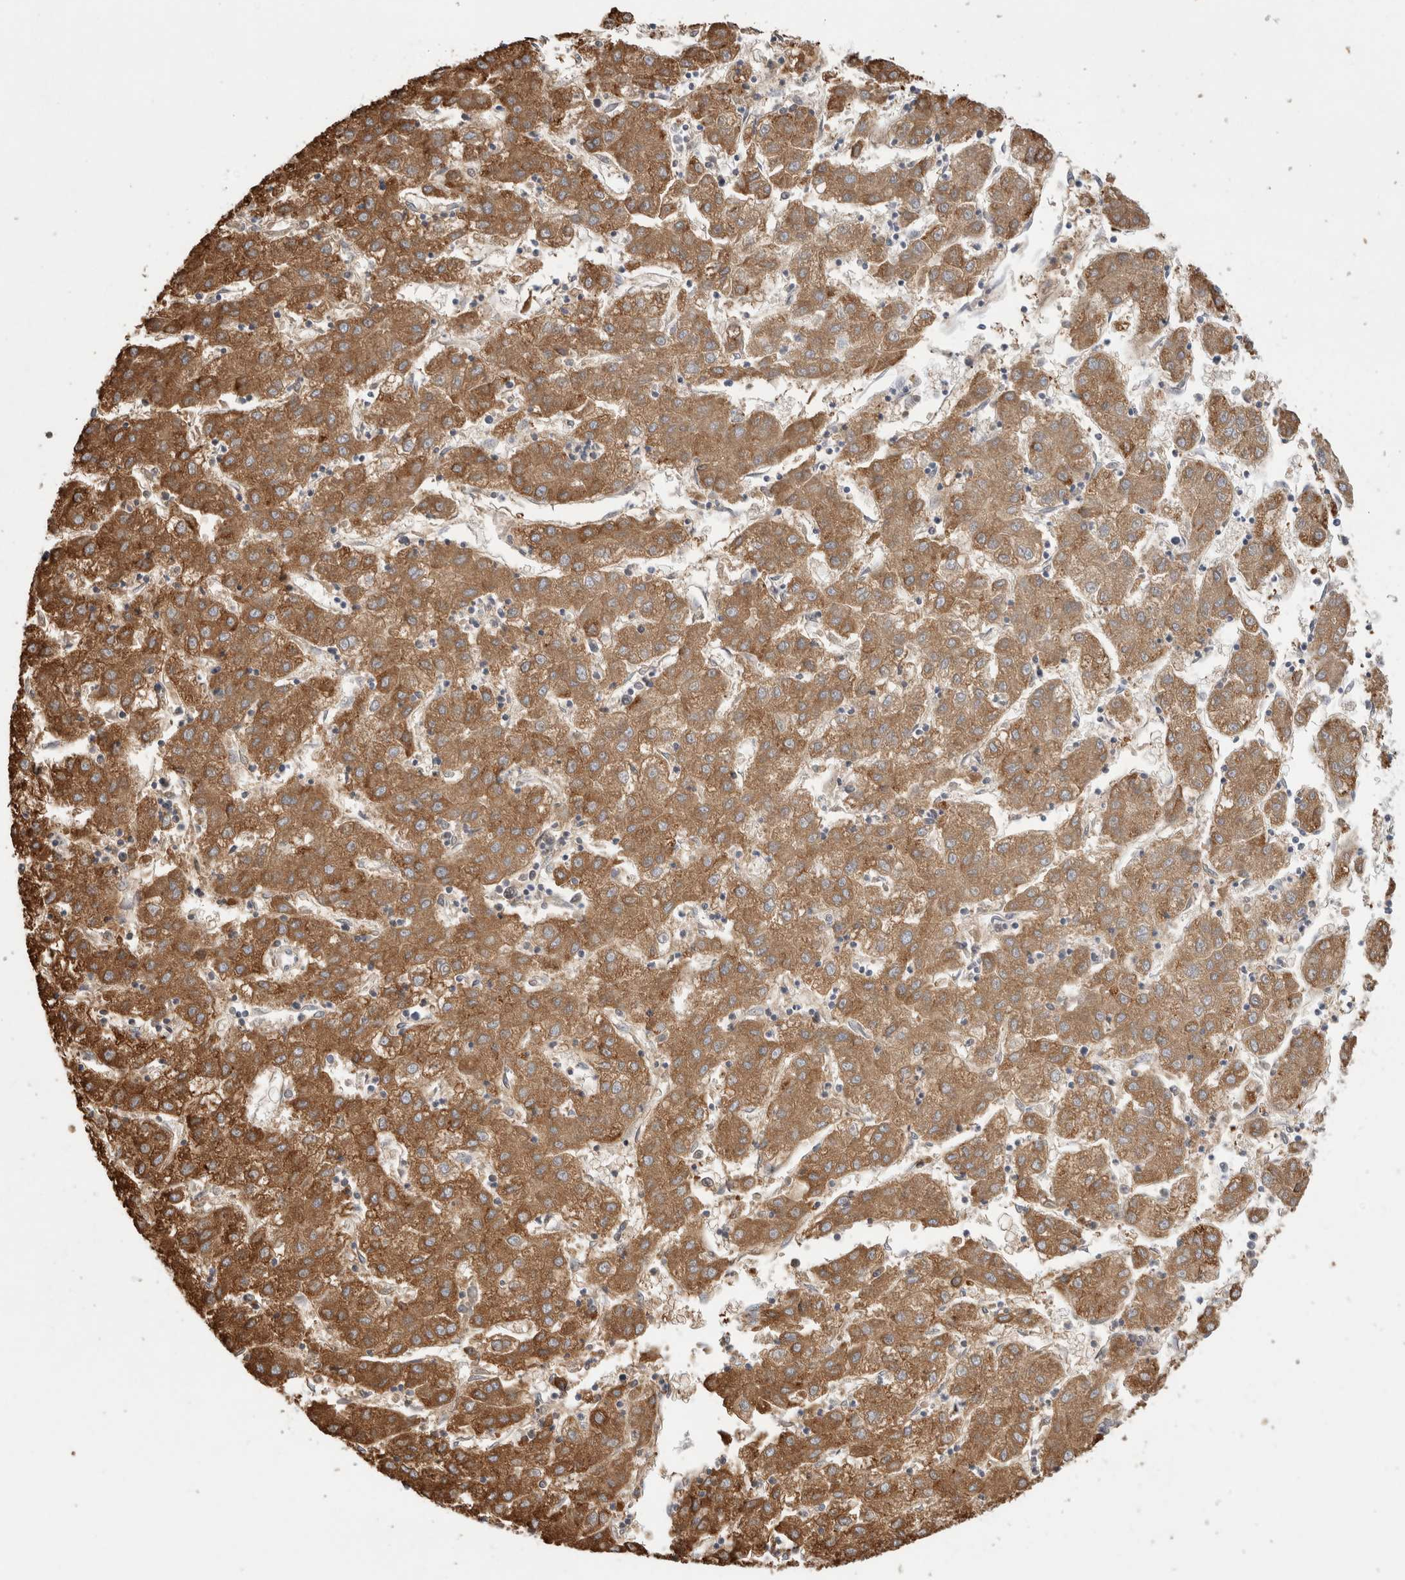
{"staining": {"intensity": "moderate", "quantity": ">75%", "location": "cytoplasmic/membranous"}, "tissue": "liver cancer", "cell_type": "Tumor cells", "image_type": "cancer", "snomed": [{"axis": "morphology", "description": "Carcinoma, Hepatocellular, NOS"}, {"axis": "topography", "description": "Liver"}], "caption": "Liver hepatocellular carcinoma stained with a protein marker displays moderate staining in tumor cells.", "gene": "SYTL5", "patient": {"sex": "male", "age": 72}}